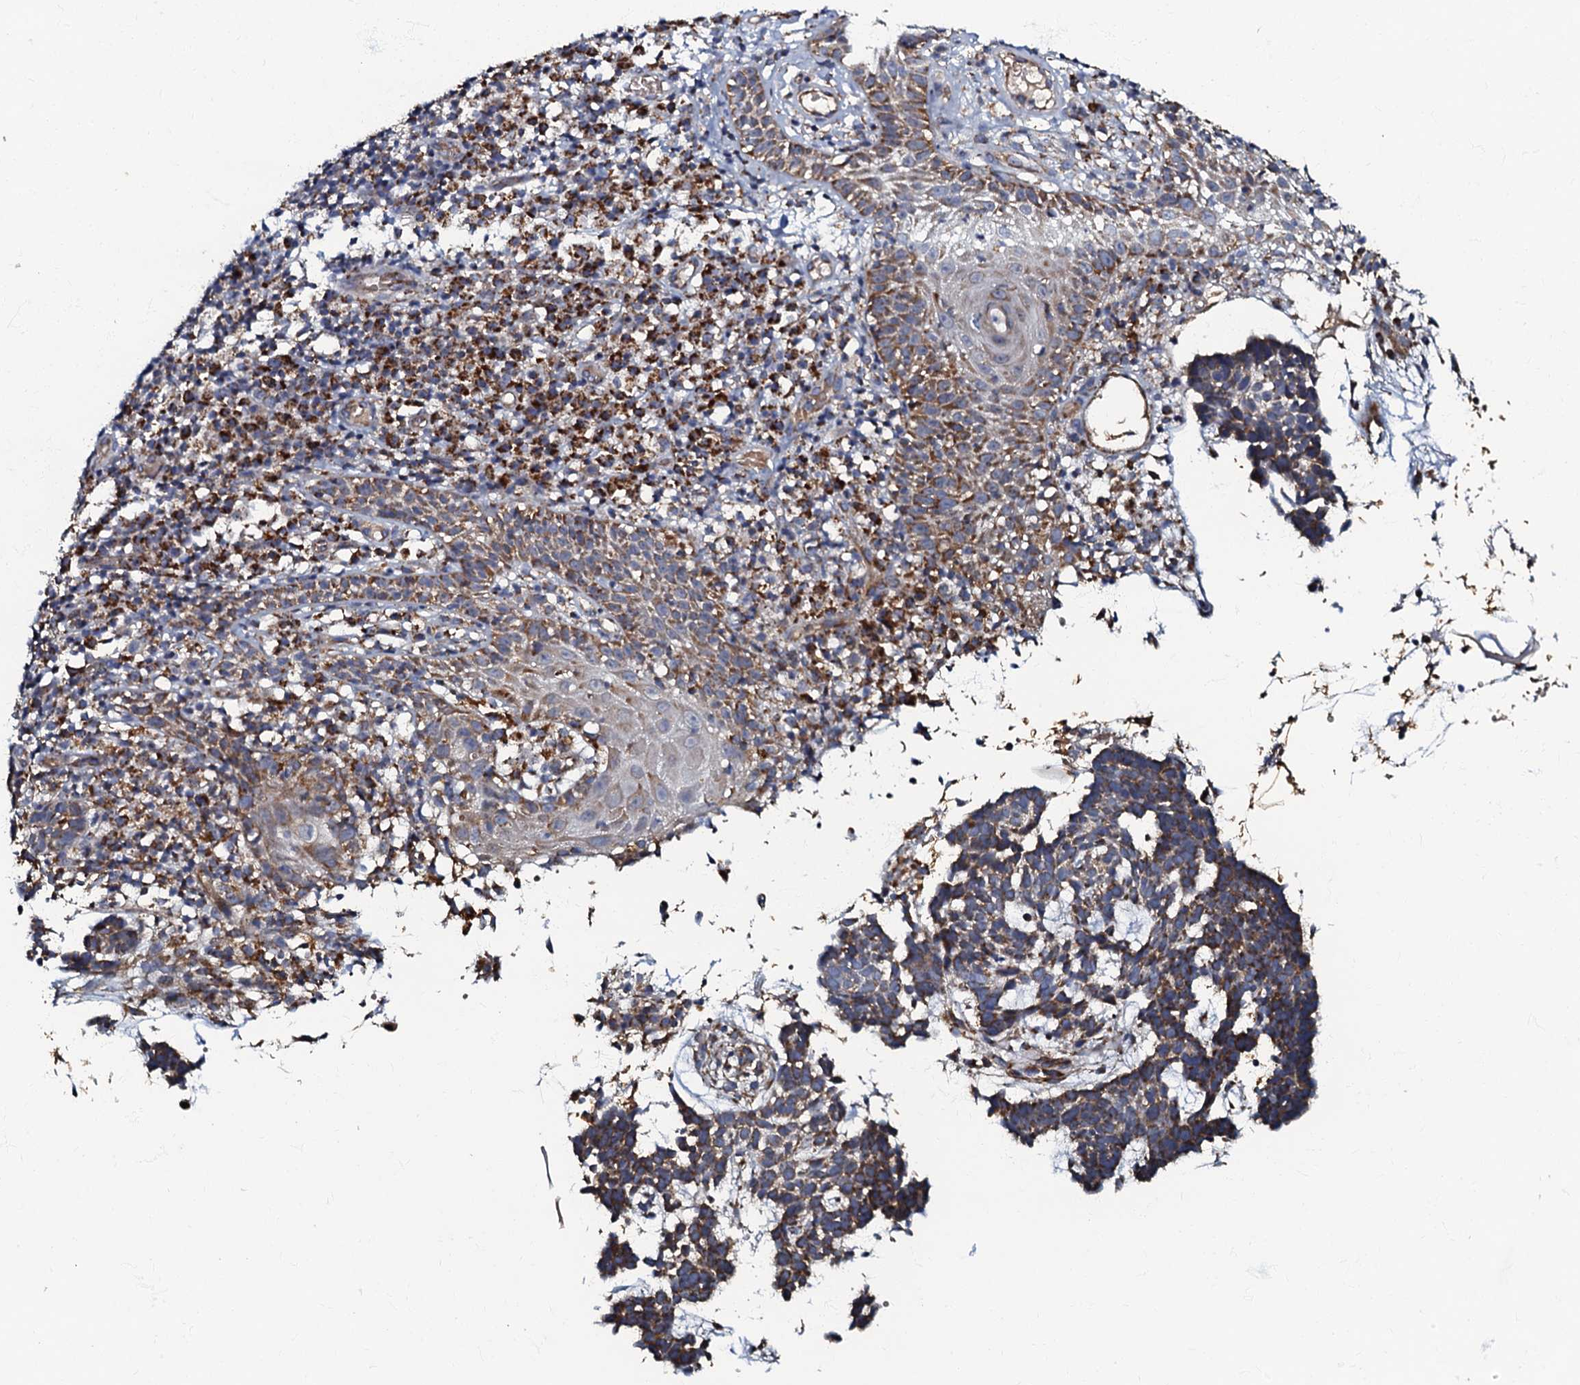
{"staining": {"intensity": "moderate", "quantity": ">75%", "location": "cytoplasmic/membranous"}, "tissue": "skin cancer", "cell_type": "Tumor cells", "image_type": "cancer", "snomed": [{"axis": "morphology", "description": "Basal cell carcinoma"}, {"axis": "topography", "description": "Skin"}], "caption": "There is medium levels of moderate cytoplasmic/membranous staining in tumor cells of skin cancer, as demonstrated by immunohistochemical staining (brown color).", "gene": "NDUFA12", "patient": {"sex": "male", "age": 85}}